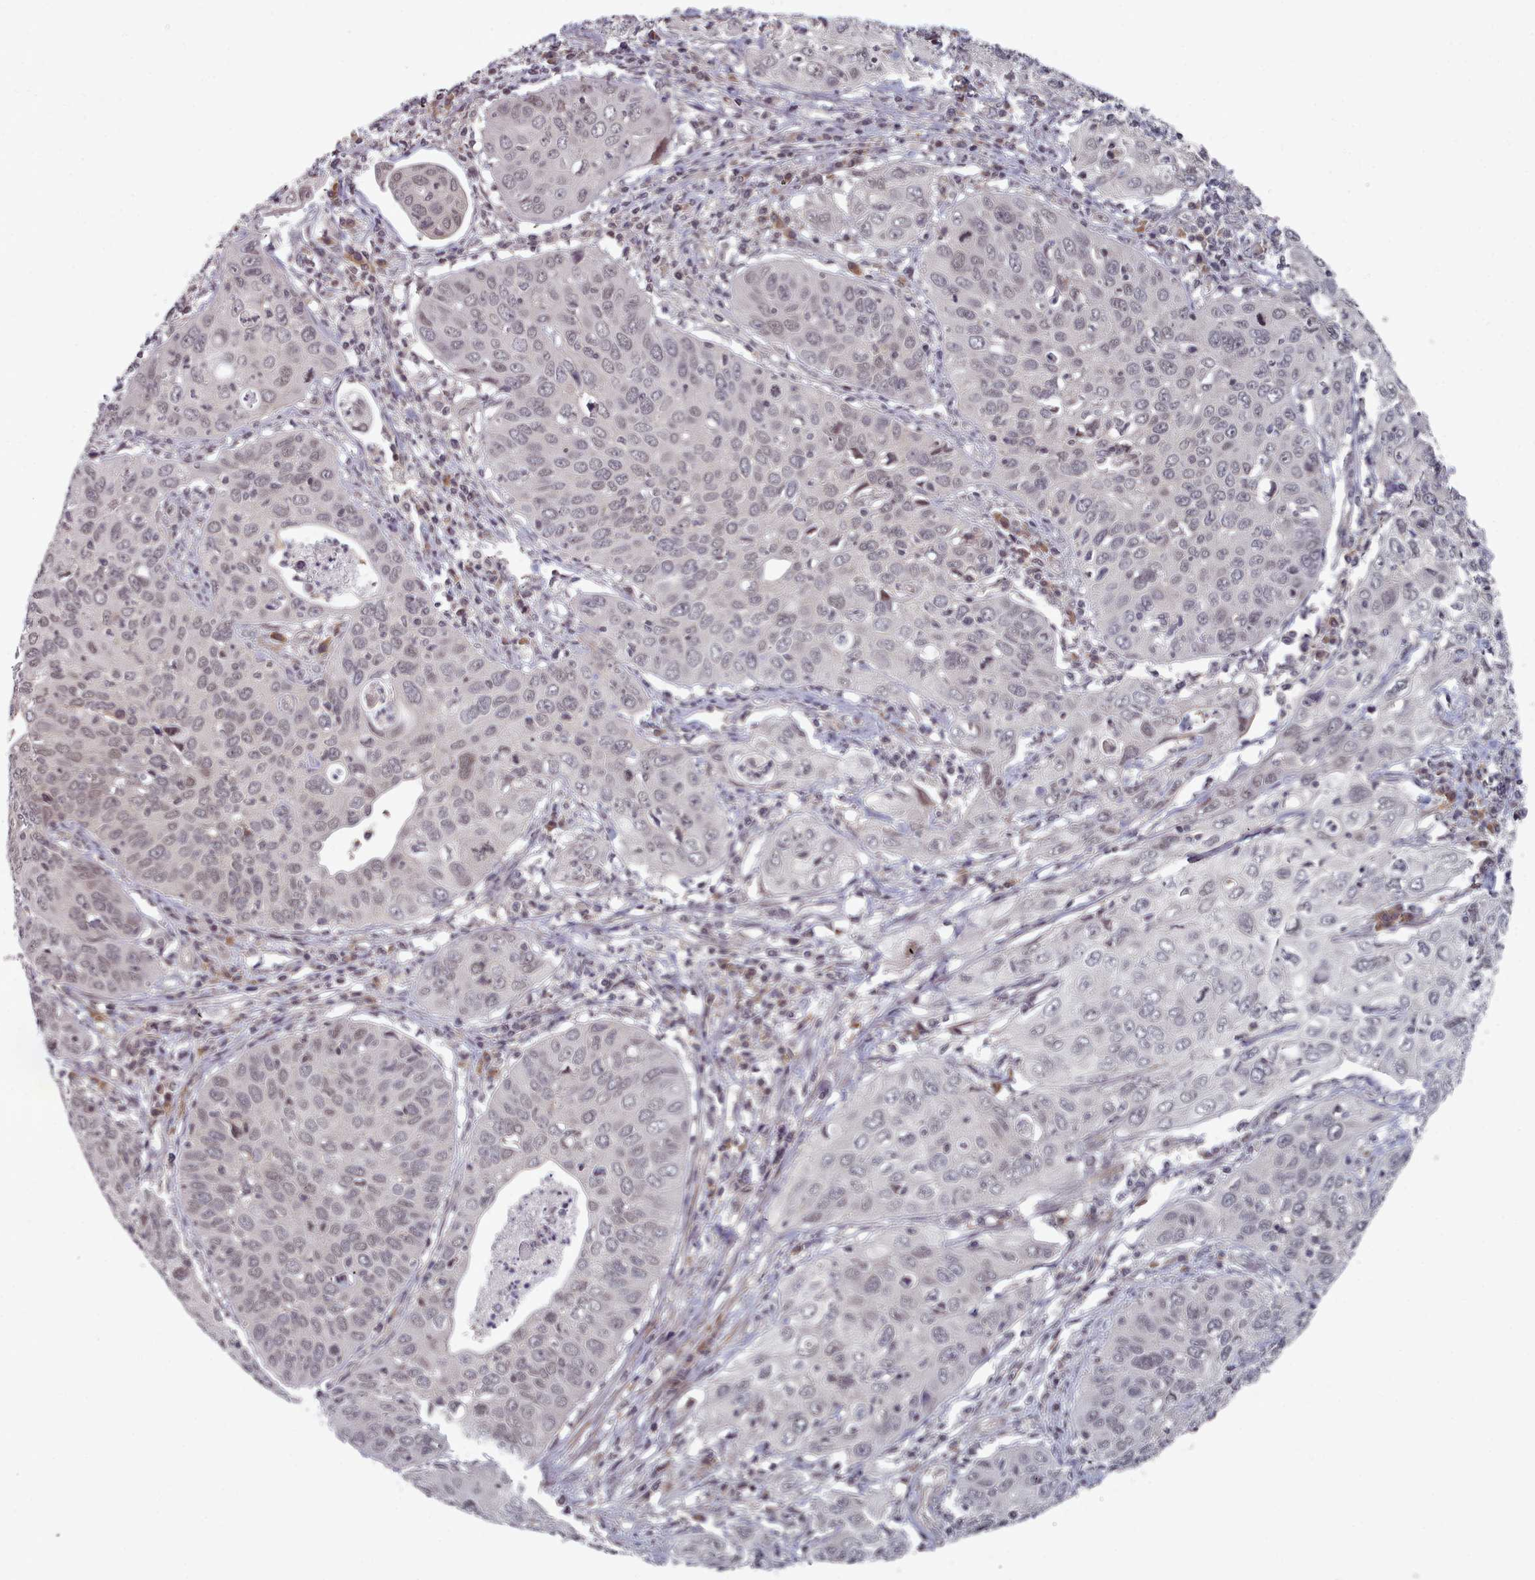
{"staining": {"intensity": "negative", "quantity": "none", "location": "none"}, "tissue": "cervical cancer", "cell_type": "Tumor cells", "image_type": "cancer", "snomed": [{"axis": "morphology", "description": "Squamous cell carcinoma, NOS"}, {"axis": "topography", "description": "Cervix"}], "caption": "An image of human cervical squamous cell carcinoma is negative for staining in tumor cells. (Stains: DAB (3,3'-diaminobenzidine) immunohistochemistry with hematoxylin counter stain, Microscopy: brightfield microscopy at high magnification).", "gene": "HYAL3", "patient": {"sex": "female", "age": 36}}